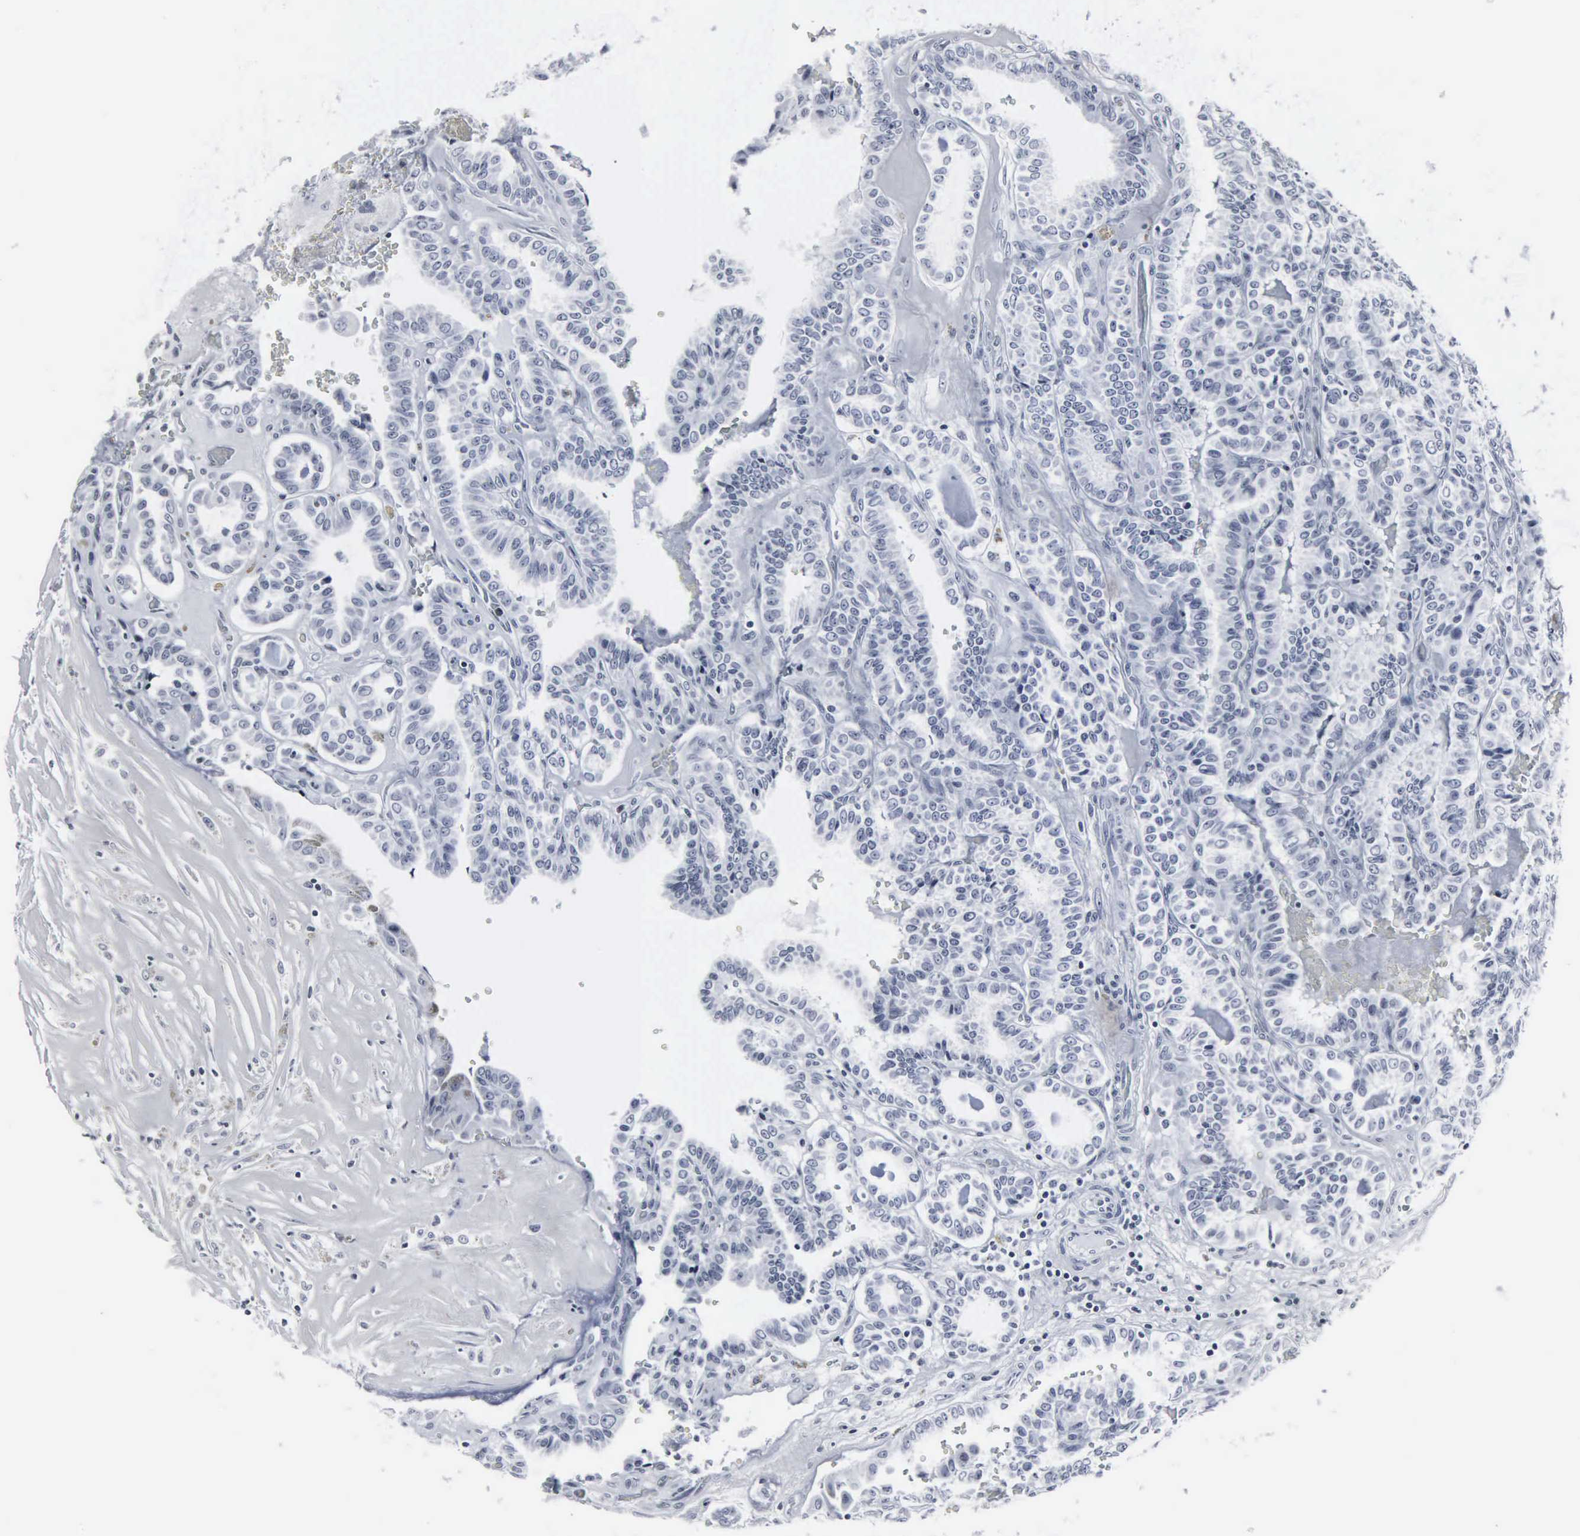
{"staining": {"intensity": "negative", "quantity": "none", "location": "none"}, "tissue": "thyroid cancer", "cell_type": "Tumor cells", "image_type": "cancer", "snomed": [{"axis": "morphology", "description": "Papillary adenocarcinoma, NOS"}, {"axis": "topography", "description": "Thyroid gland"}], "caption": "This is an IHC photomicrograph of human thyroid papillary adenocarcinoma. There is no expression in tumor cells.", "gene": "DGCR2", "patient": {"sex": "male", "age": 87}}